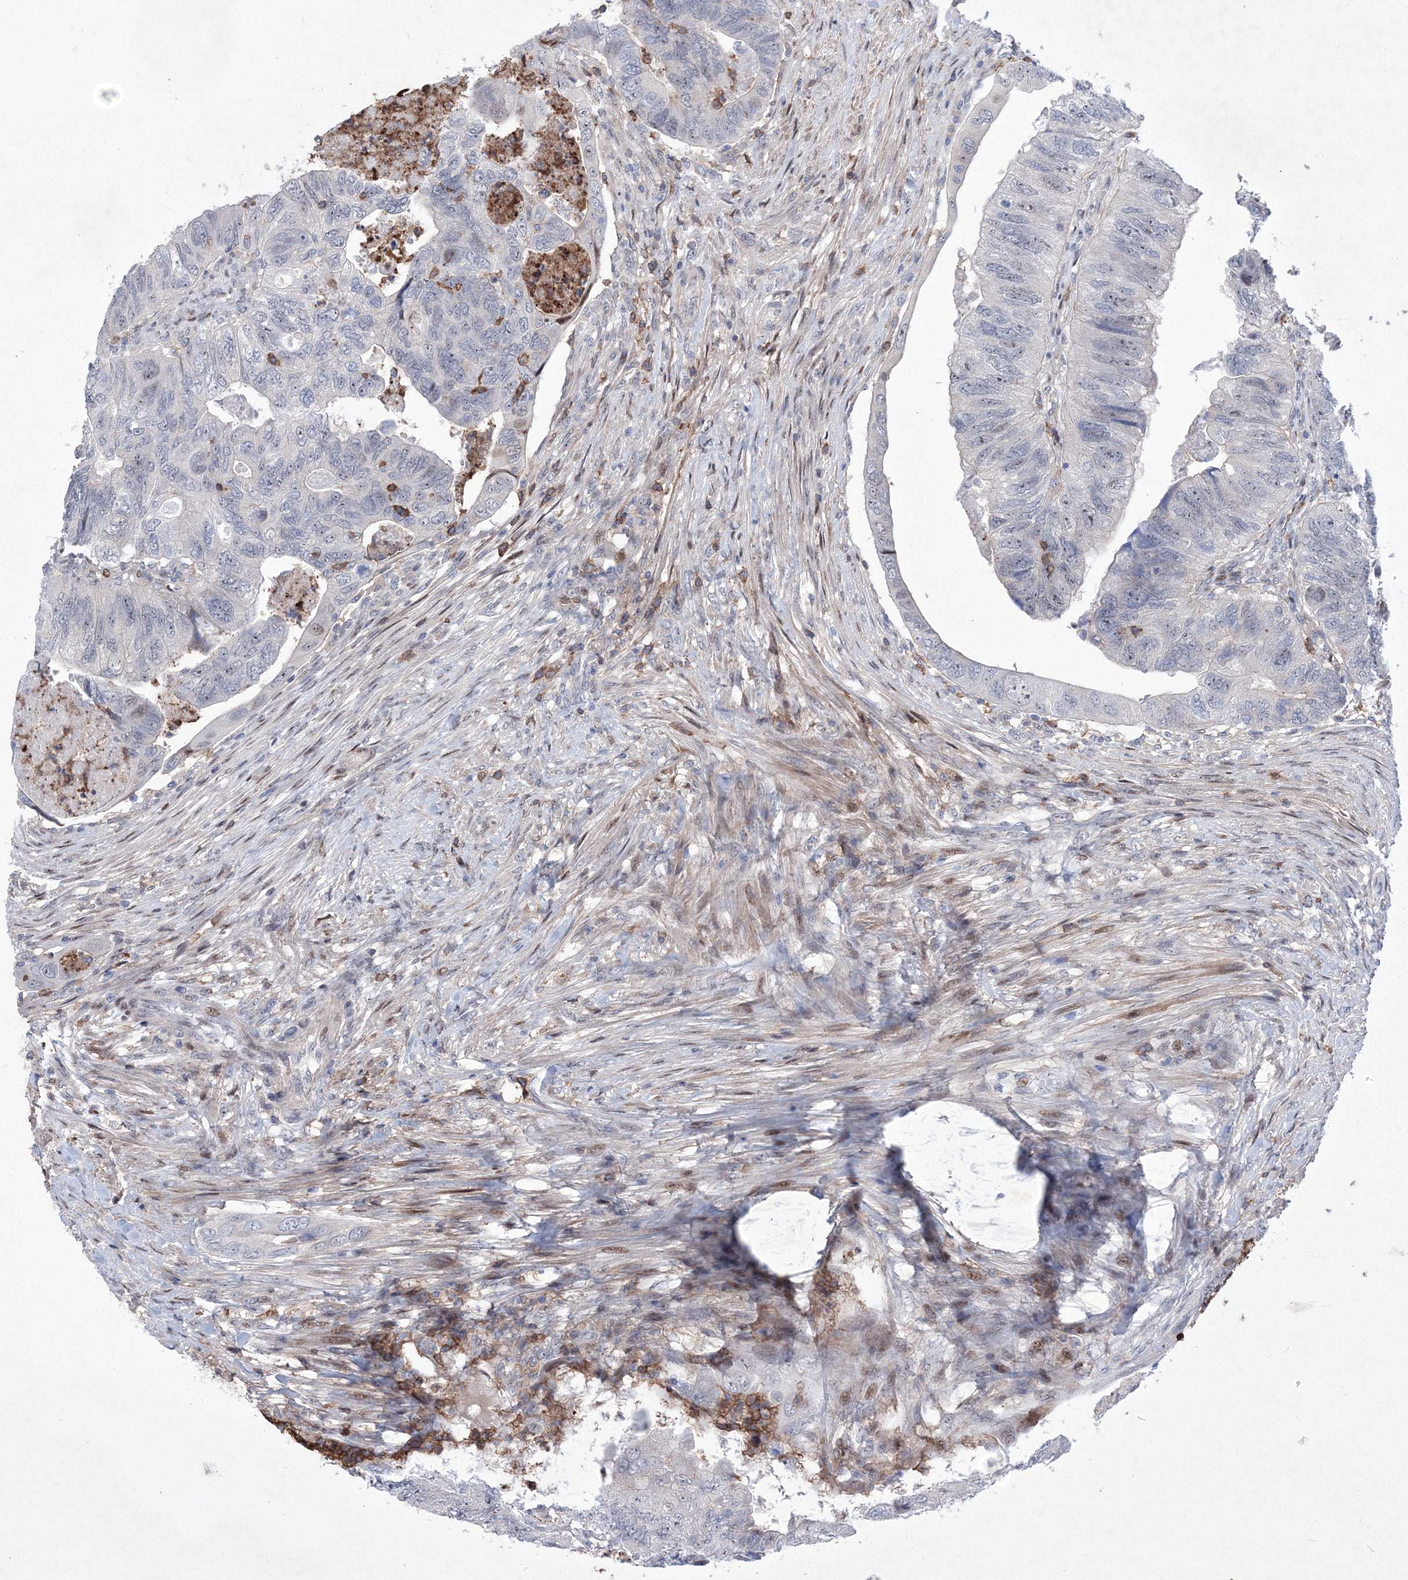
{"staining": {"intensity": "negative", "quantity": "none", "location": "none"}, "tissue": "colorectal cancer", "cell_type": "Tumor cells", "image_type": "cancer", "snomed": [{"axis": "morphology", "description": "Adenocarcinoma, NOS"}, {"axis": "topography", "description": "Rectum"}], "caption": "A high-resolution image shows immunohistochemistry (IHC) staining of colorectal cancer (adenocarcinoma), which displays no significant positivity in tumor cells.", "gene": "RNPEPL1", "patient": {"sex": "male", "age": 63}}